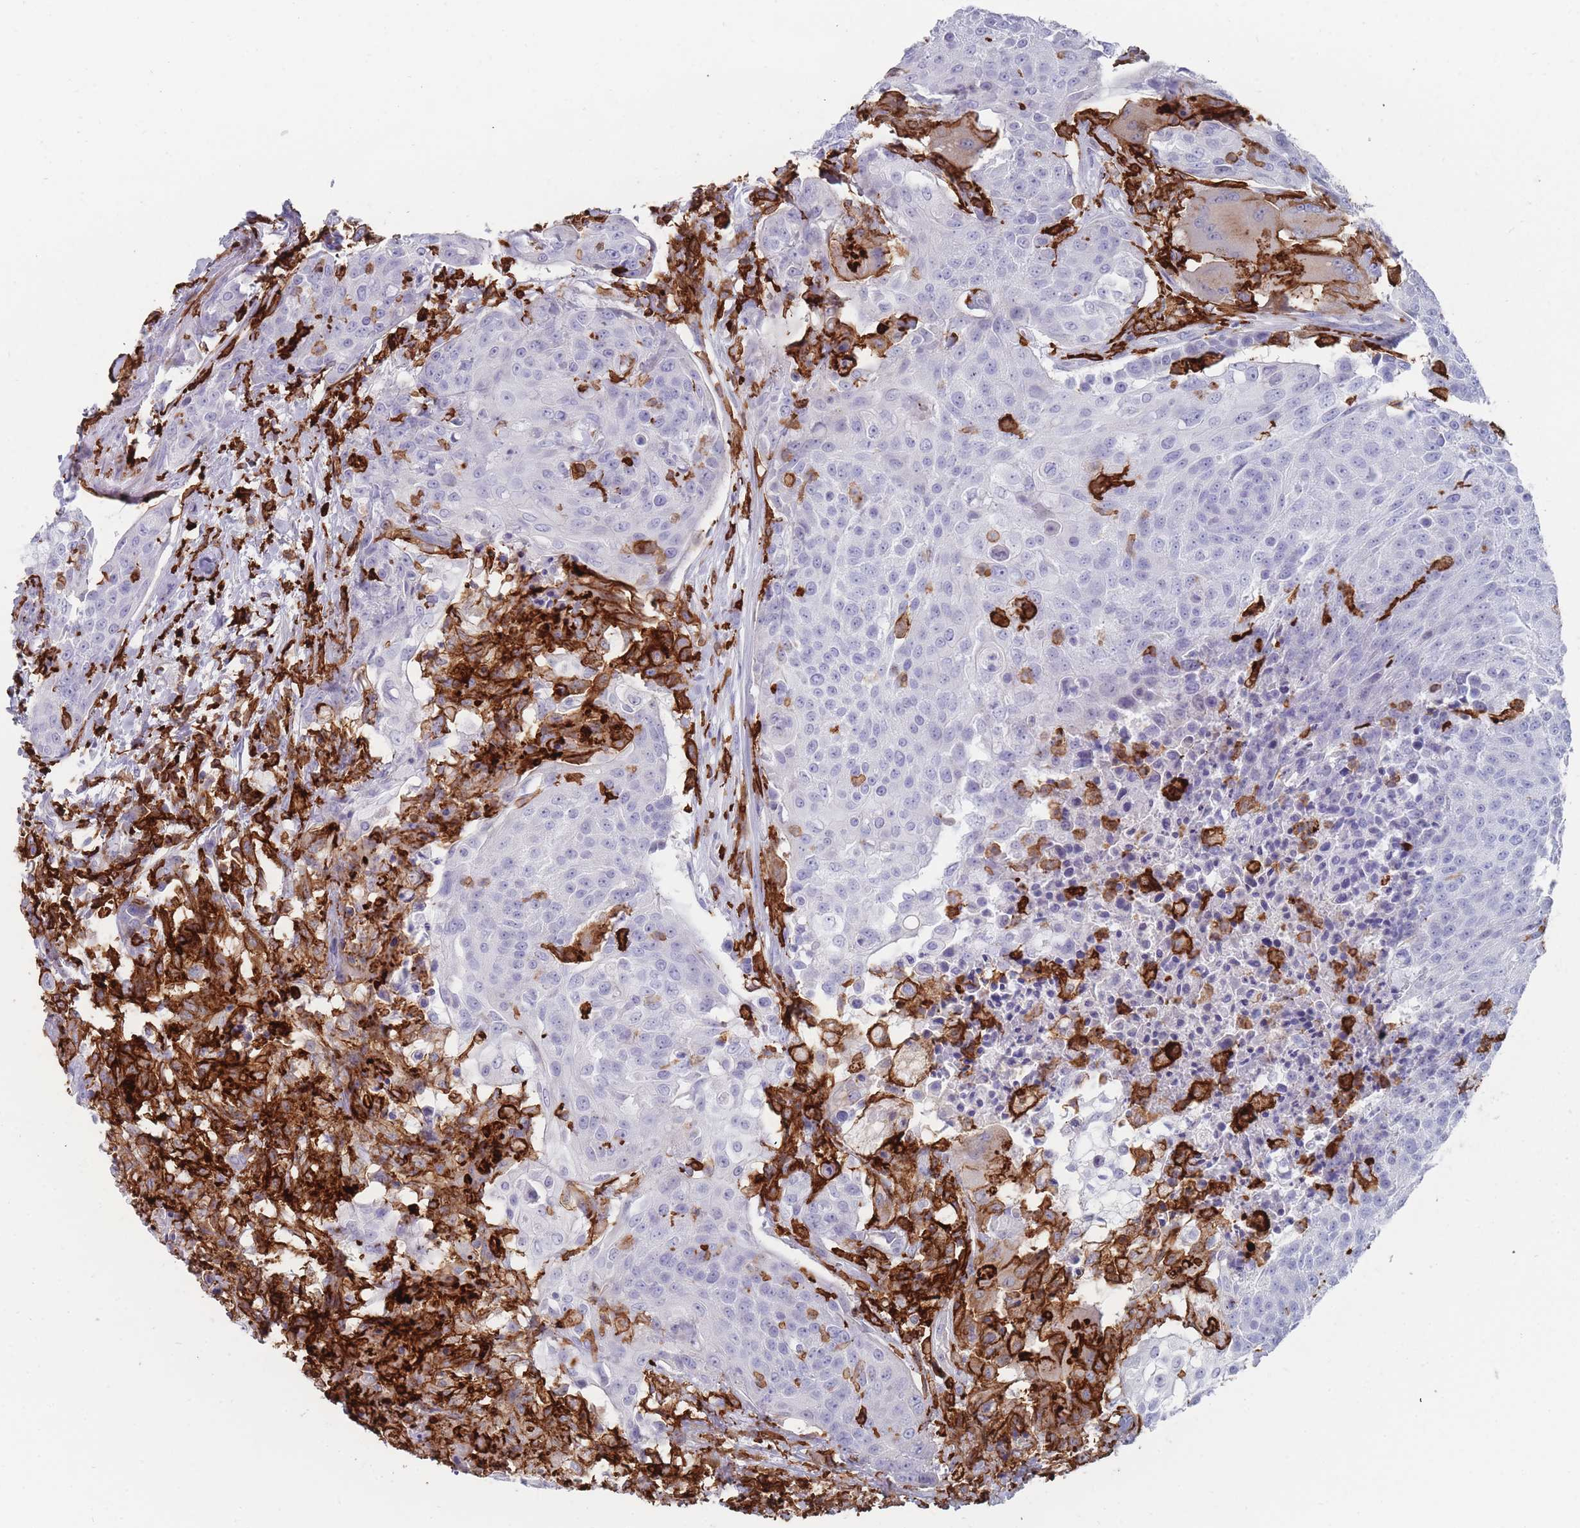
{"staining": {"intensity": "negative", "quantity": "none", "location": "none"}, "tissue": "urothelial cancer", "cell_type": "Tumor cells", "image_type": "cancer", "snomed": [{"axis": "morphology", "description": "Urothelial carcinoma, High grade"}, {"axis": "topography", "description": "Urinary bladder"}], "caption": "DAB (3,3'-diaminobenzidine) immunohistochemical staining of urothelial cancer demonstrates no significant positivity in tumor cells.", "gene": "AIF1", "patient": {"sex": "female", "age": 63}}